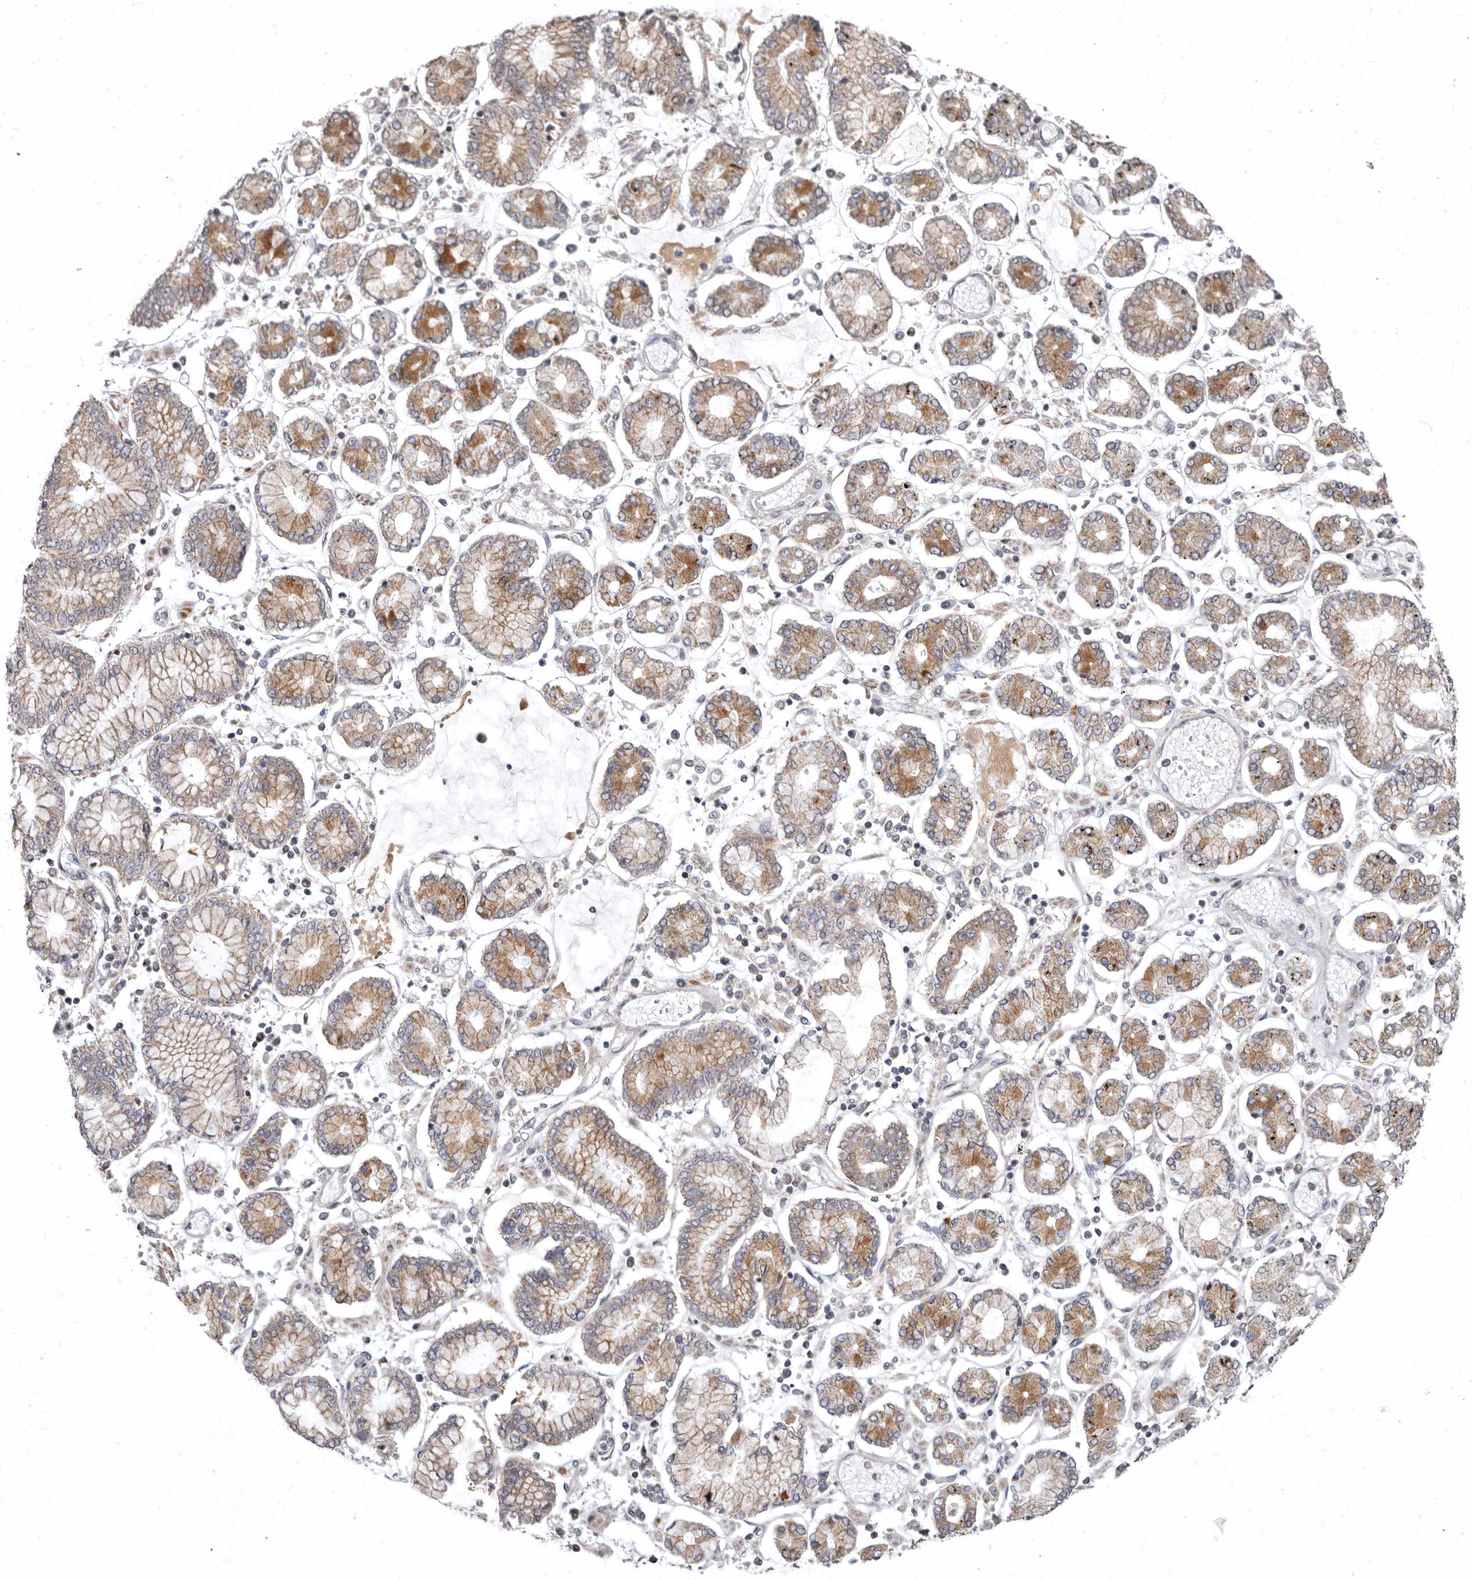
{"staining": {"intensity": "weak", "quantity": ">75%", "location": "cytoplasmic/membranous"}, "tissue": "stomach cancer", "cell_type": "Tumor cells", "image_type": "cancer", "snomed": [{"axis": "morphology", "description": "Adenocarcinoma, NOS"}, {"axis": "topography", "description": "Stomach"}], "caption": "The image demonstrates staining of stomach cancer (adenocarcinoma), revealing weak cytoplasmic/membranous protein expression (brown color) within tumor cells.", "gene": "SMC4", "patient": {"sex": "male", "age": 76}}